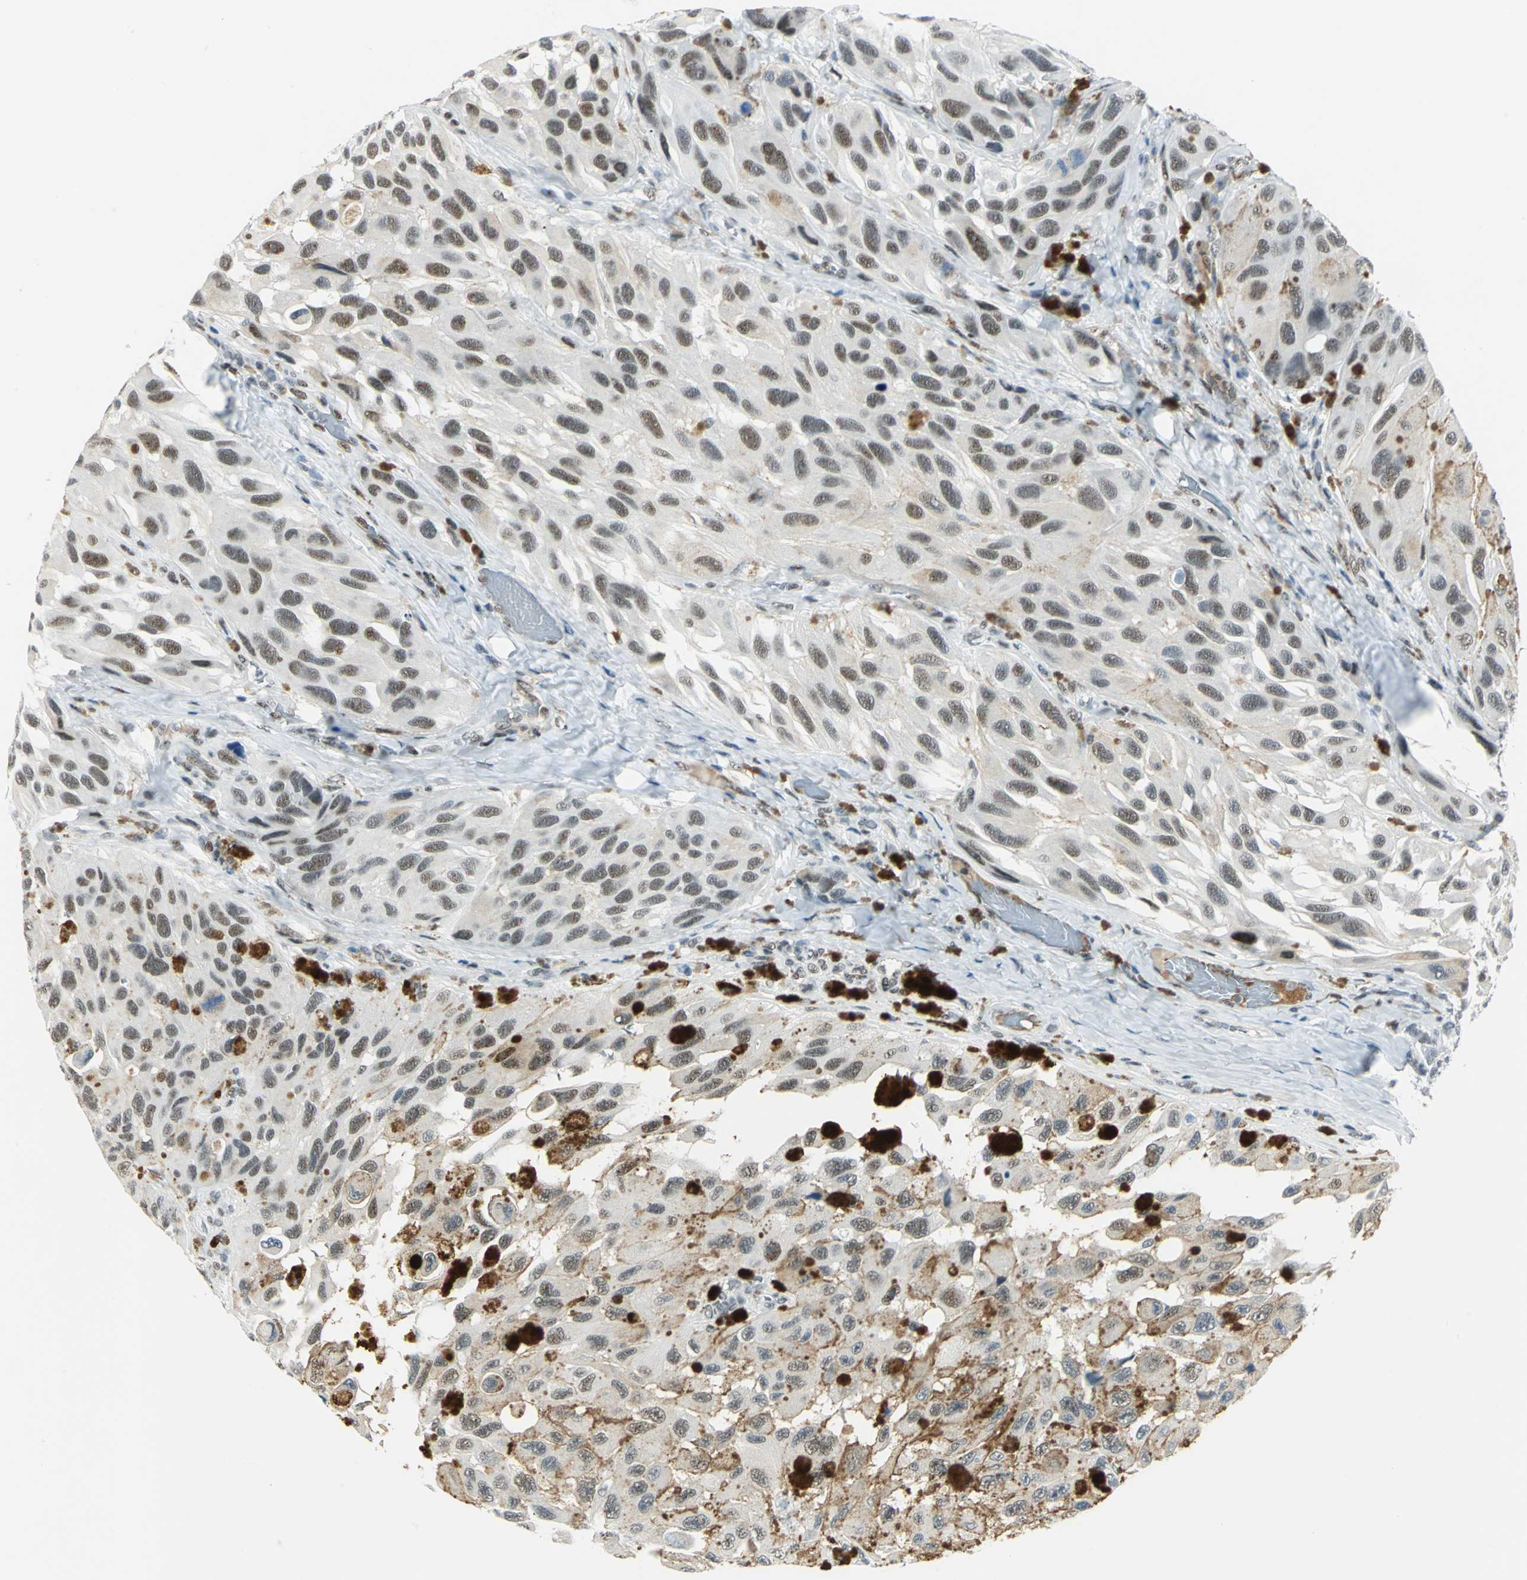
{"staining": {"intensity": "moderate", "quantity": "25%-75%", "location": "nuclear"}, "tissue": "melanoma", "cell_type": "Tumor cells", "image_type": "cancer", "snomed": [{"axis": "morphology", "description": "Malignant melanoma, NOS"}, {"axis": "topography", "description": "Skin"}], "caption": "Brown immunohistochemical staining in malignant melanoma displays moderate nuclear expression in approximately 25%-75% of tumor cells.", "gene": "MTMR10", "patient": {"sex": "female", "age": 73}}